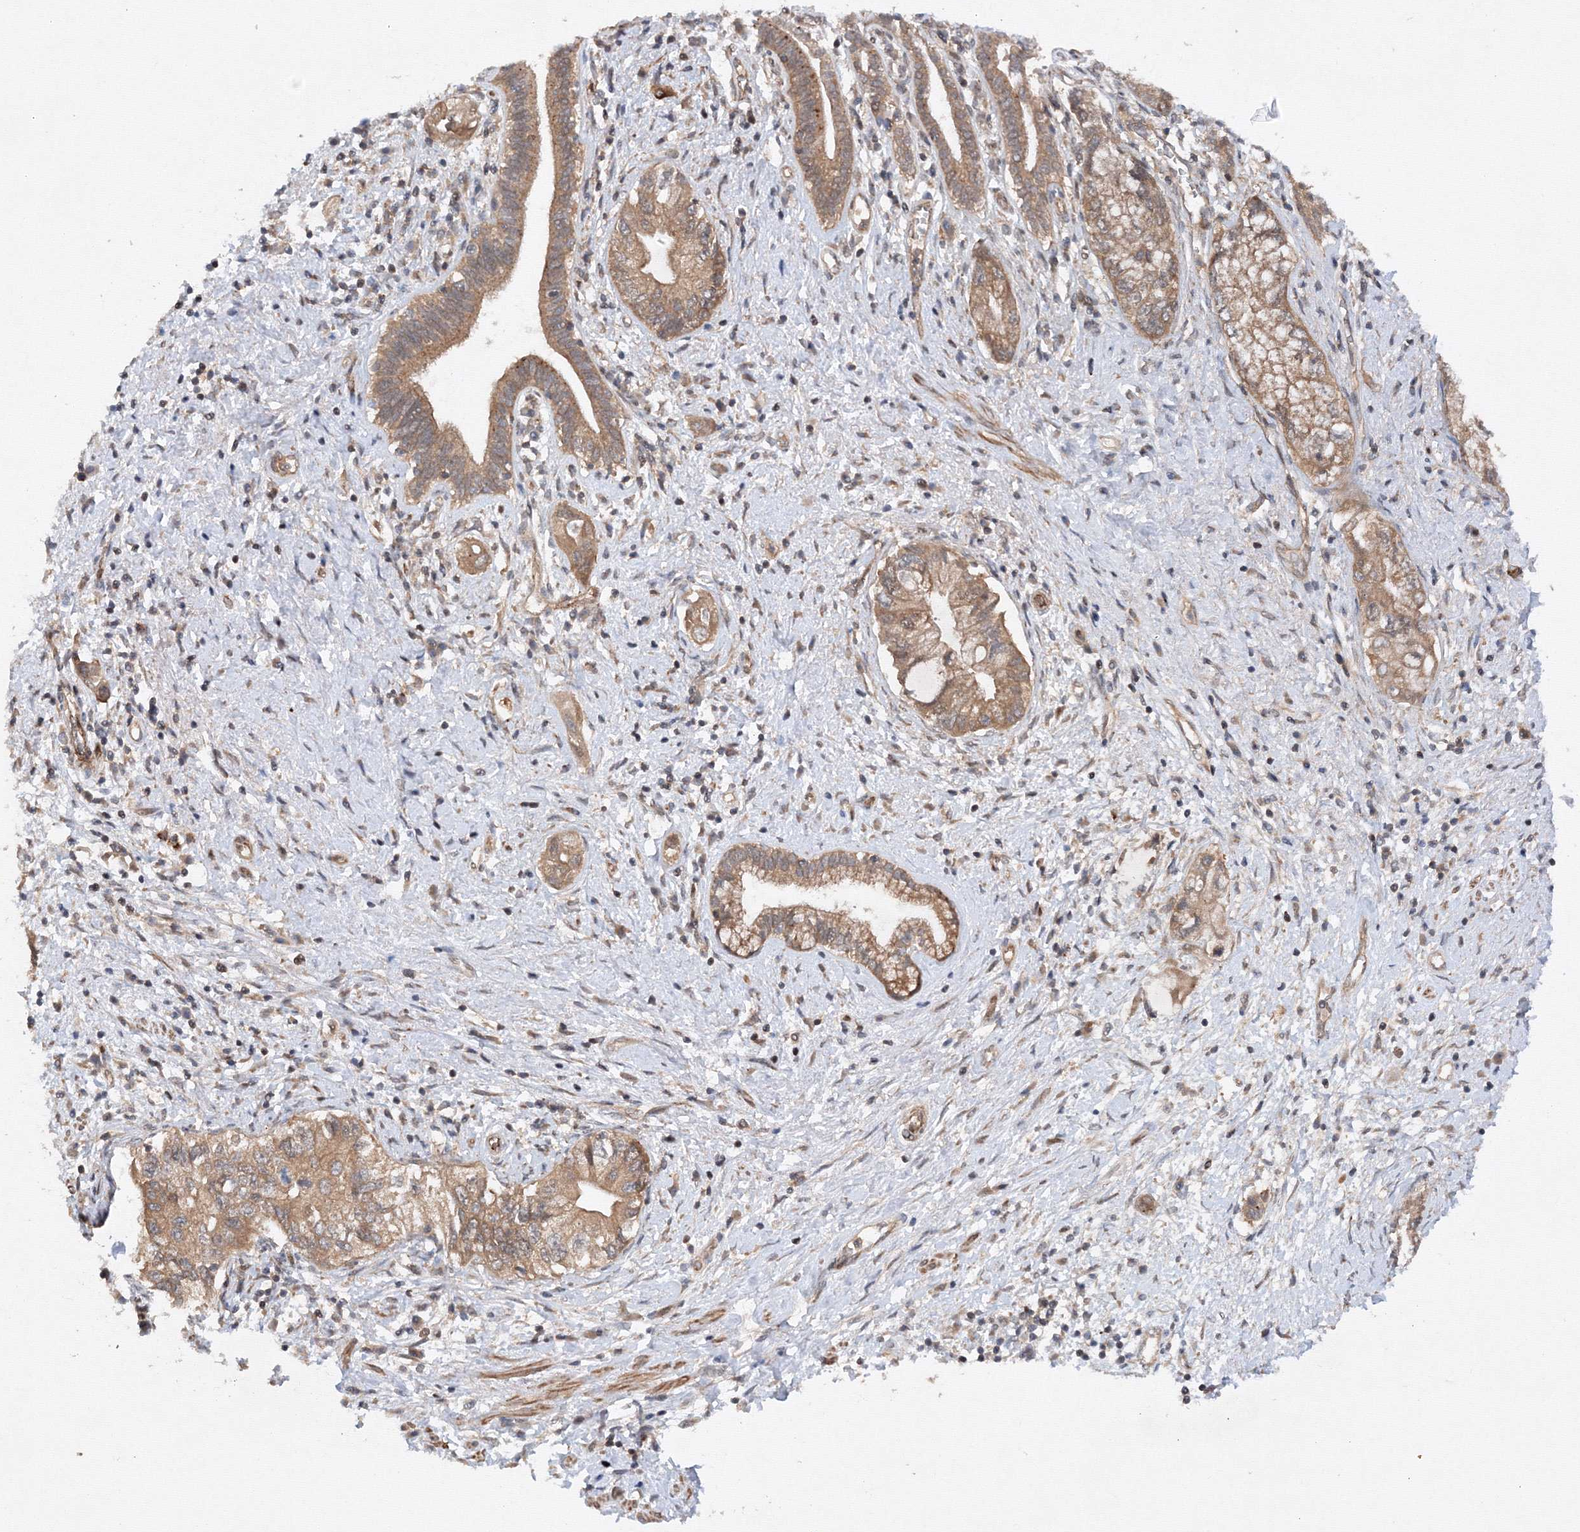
{"staining": {"intensity": "moderate", "quantity": ">75%", "location": "cytoplasmic/membranous"}, "tissue": "pancreatic cancer", "cell_type": "Tumor cells", "image_type": "cancer", "snomed": [{"axis": "morphology", "description": "Adenocarcinoma, NOS"}, {"axis": "topography", "description": "Pancreas"}], "caption": "Pancreatic cancer (adenocarcinoma) was stained to show a protein in brown. There is medium levels of moderate cytoplasmic/membranous positivity in approximately >75% of tumor cells.", "gene": "DCTD", "patient": {"sex": "female", "age": 73}}